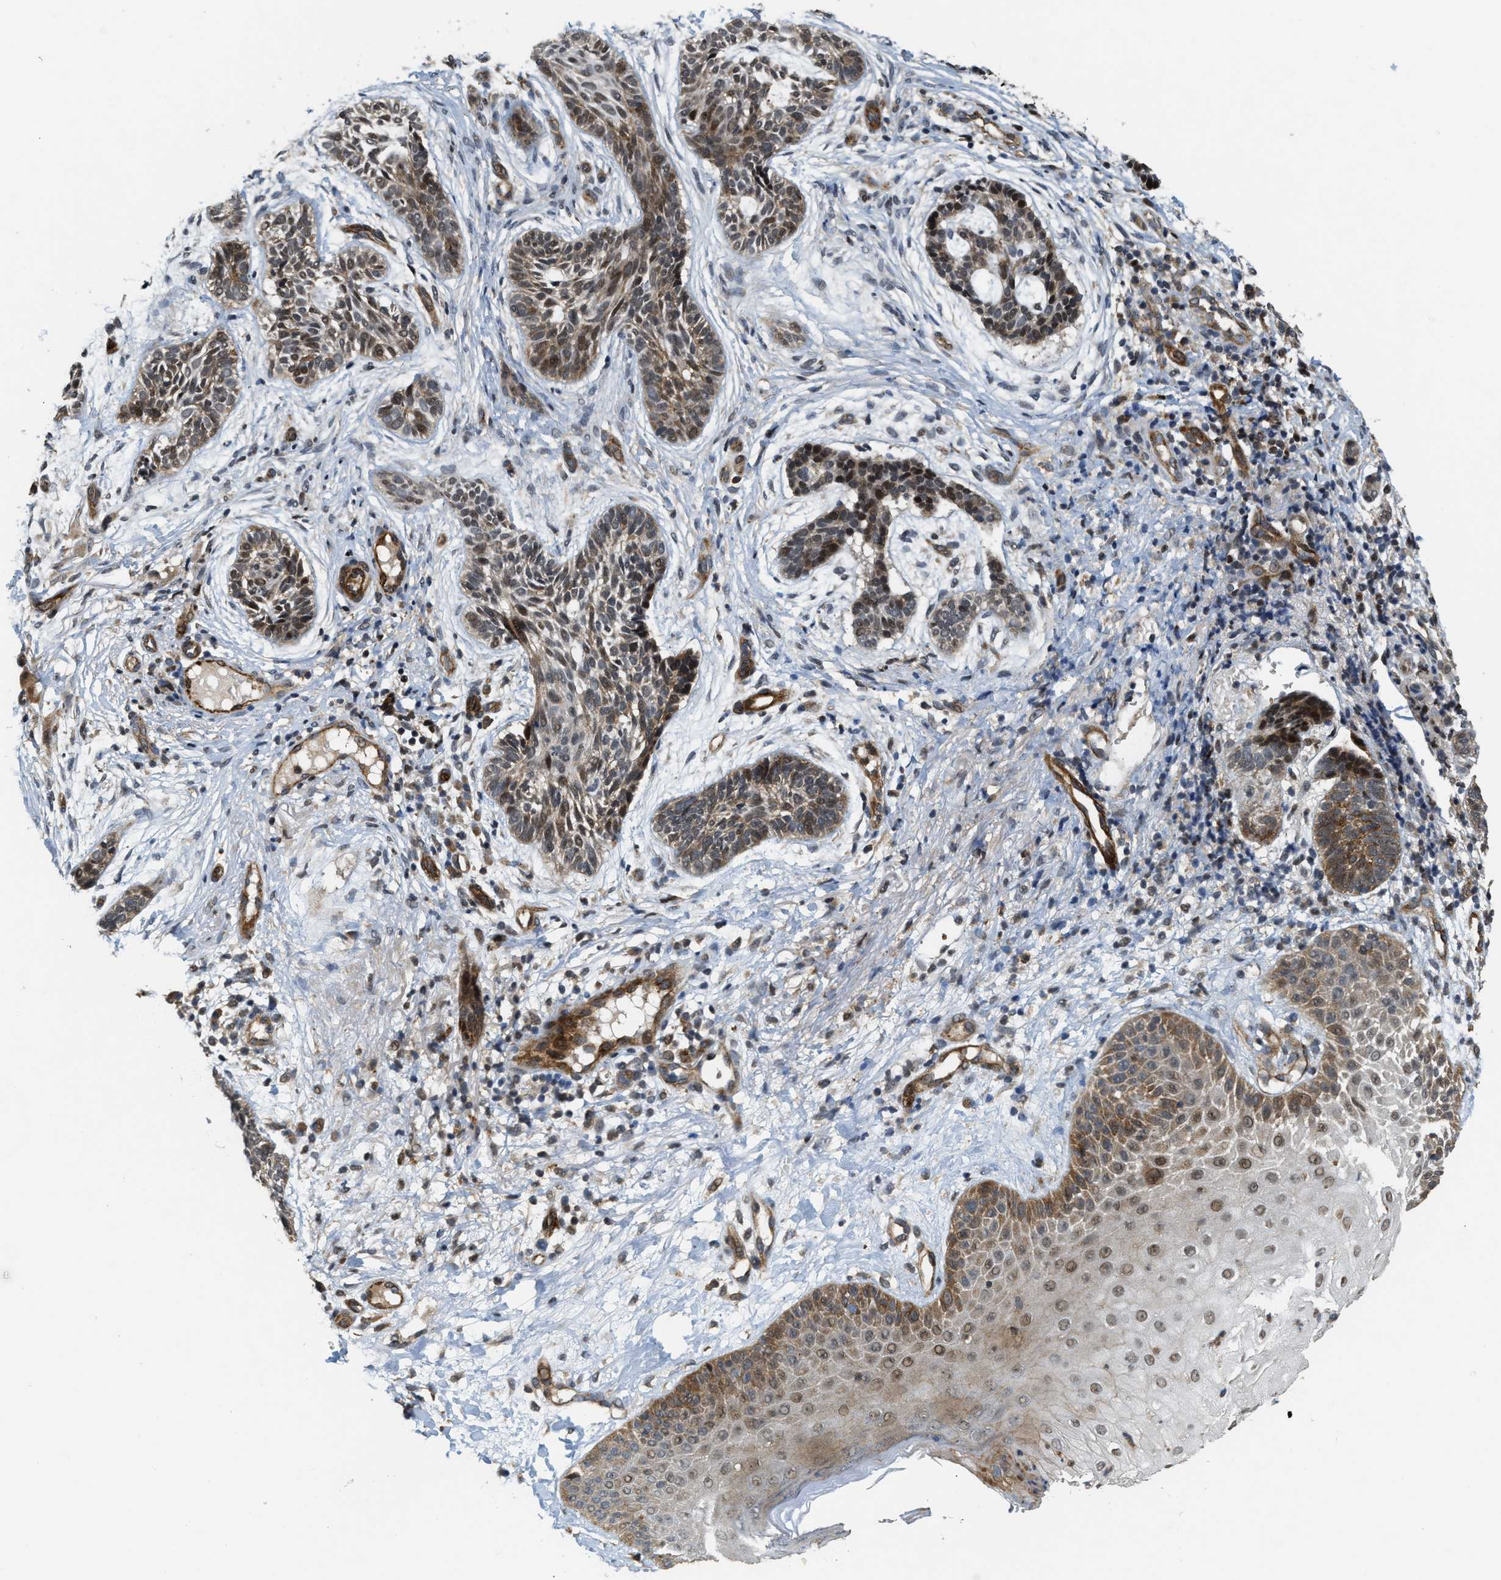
{"staining": {"intensity": "moderate", "quantity": ">75%", "location": "cytoplasmic/membranous"}, "tissue": "skin cancer", "cell_type": "Tumor cells", "image_type": "cancer", "snomed": [{"axis": "morphology", "description": "Normal tissue, NOS"}, {"axis": "morphology", "description": "Basal cell carcinoma"}, {"axis": "topography", "description": "Skin"}], "caption": "A brown stain labels moderate cytoplasmic/membranous positivity of a protein in human skin cancer (basal cell carcinoma) tumor cells.", "gene": "DPF2", "patient": {"sex": "male", "age": 63}}